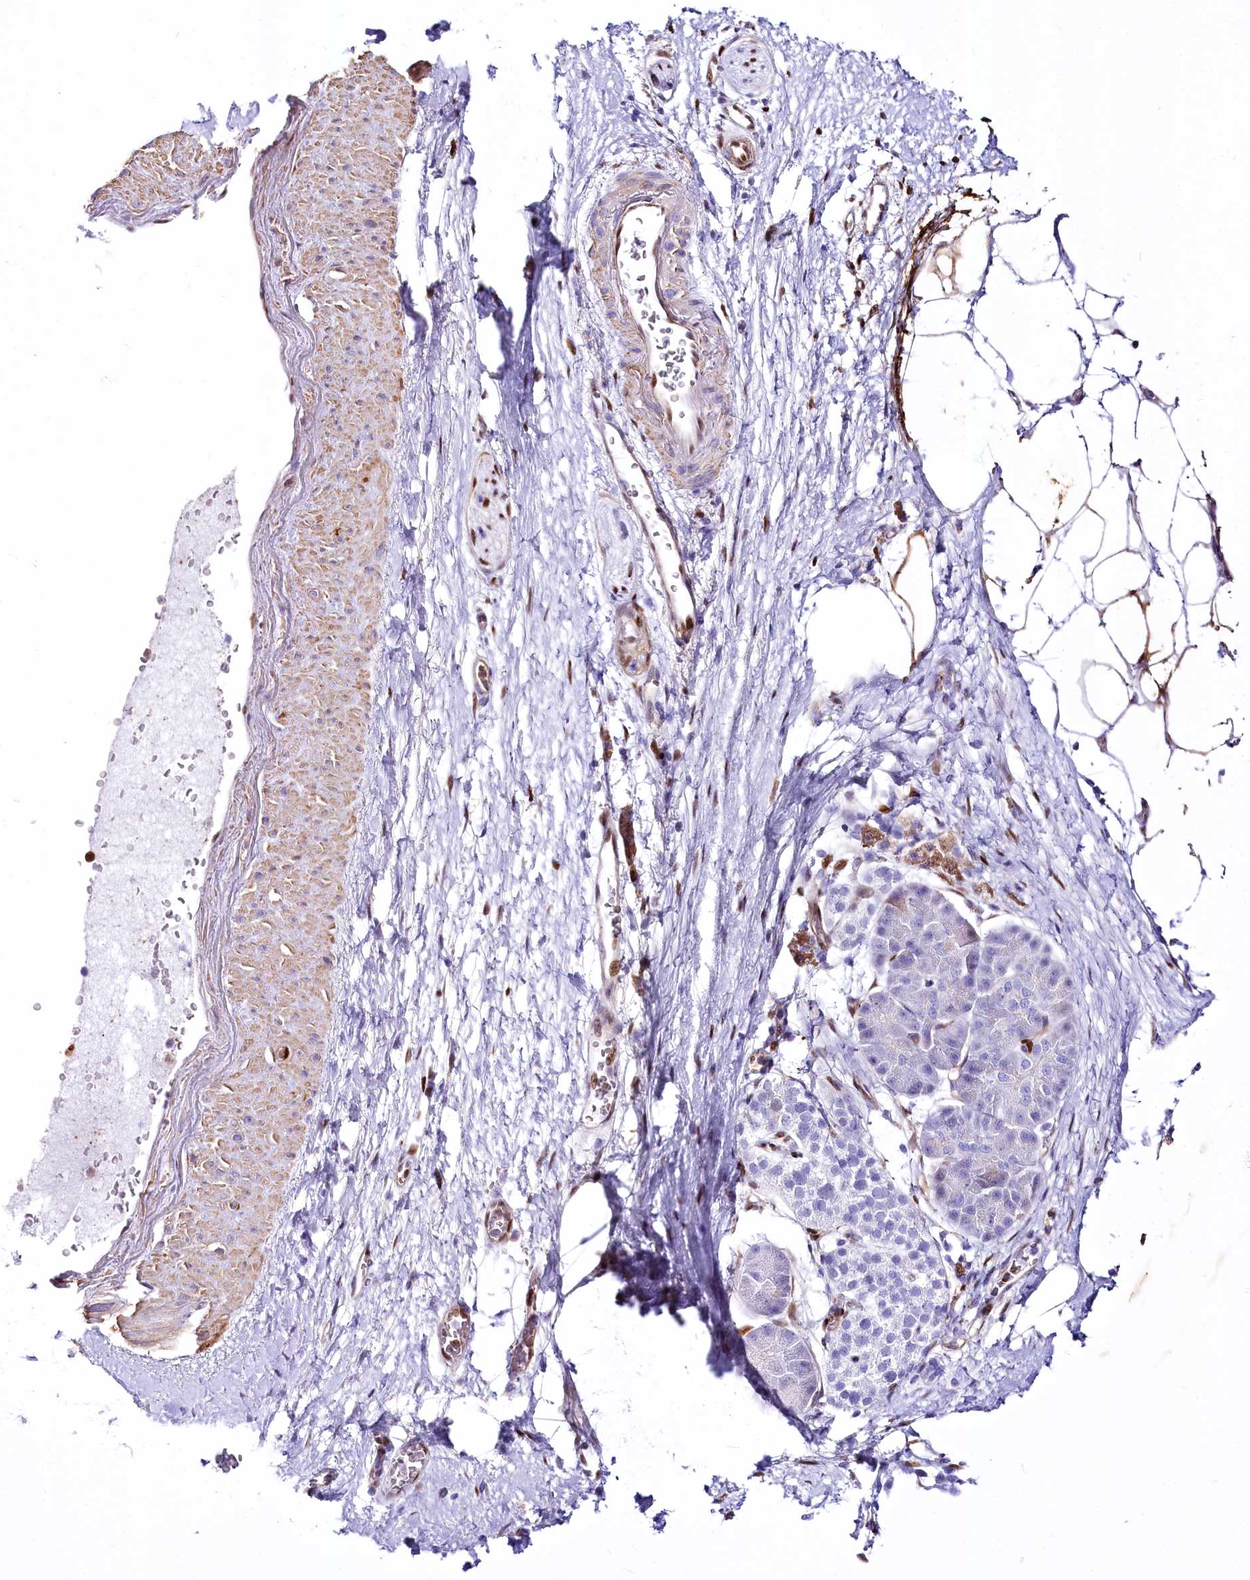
{"staining": {"intensity": "negative", "quantity": "none", "location": "none"}, "tissue": "pancreatic cancer", "cell_type": "Tumor cells", "image_type": "cancer", "snomed": [{"axis": "morphology", "description": "Normal tissue, NOS"}, {"axis": "morphology", "description": "Adenocarcinoma, NOS"}, {"axis": "topography", "description": "Pancreas"}], "caption": "Human pancreatic cancer (adenocarcinoma) stained for a protein using immunohistochemistry (IHC) reveals no expression in tumor cells.", "gene": "PTMS", "patient": {"sex": "female", "age": 68}}